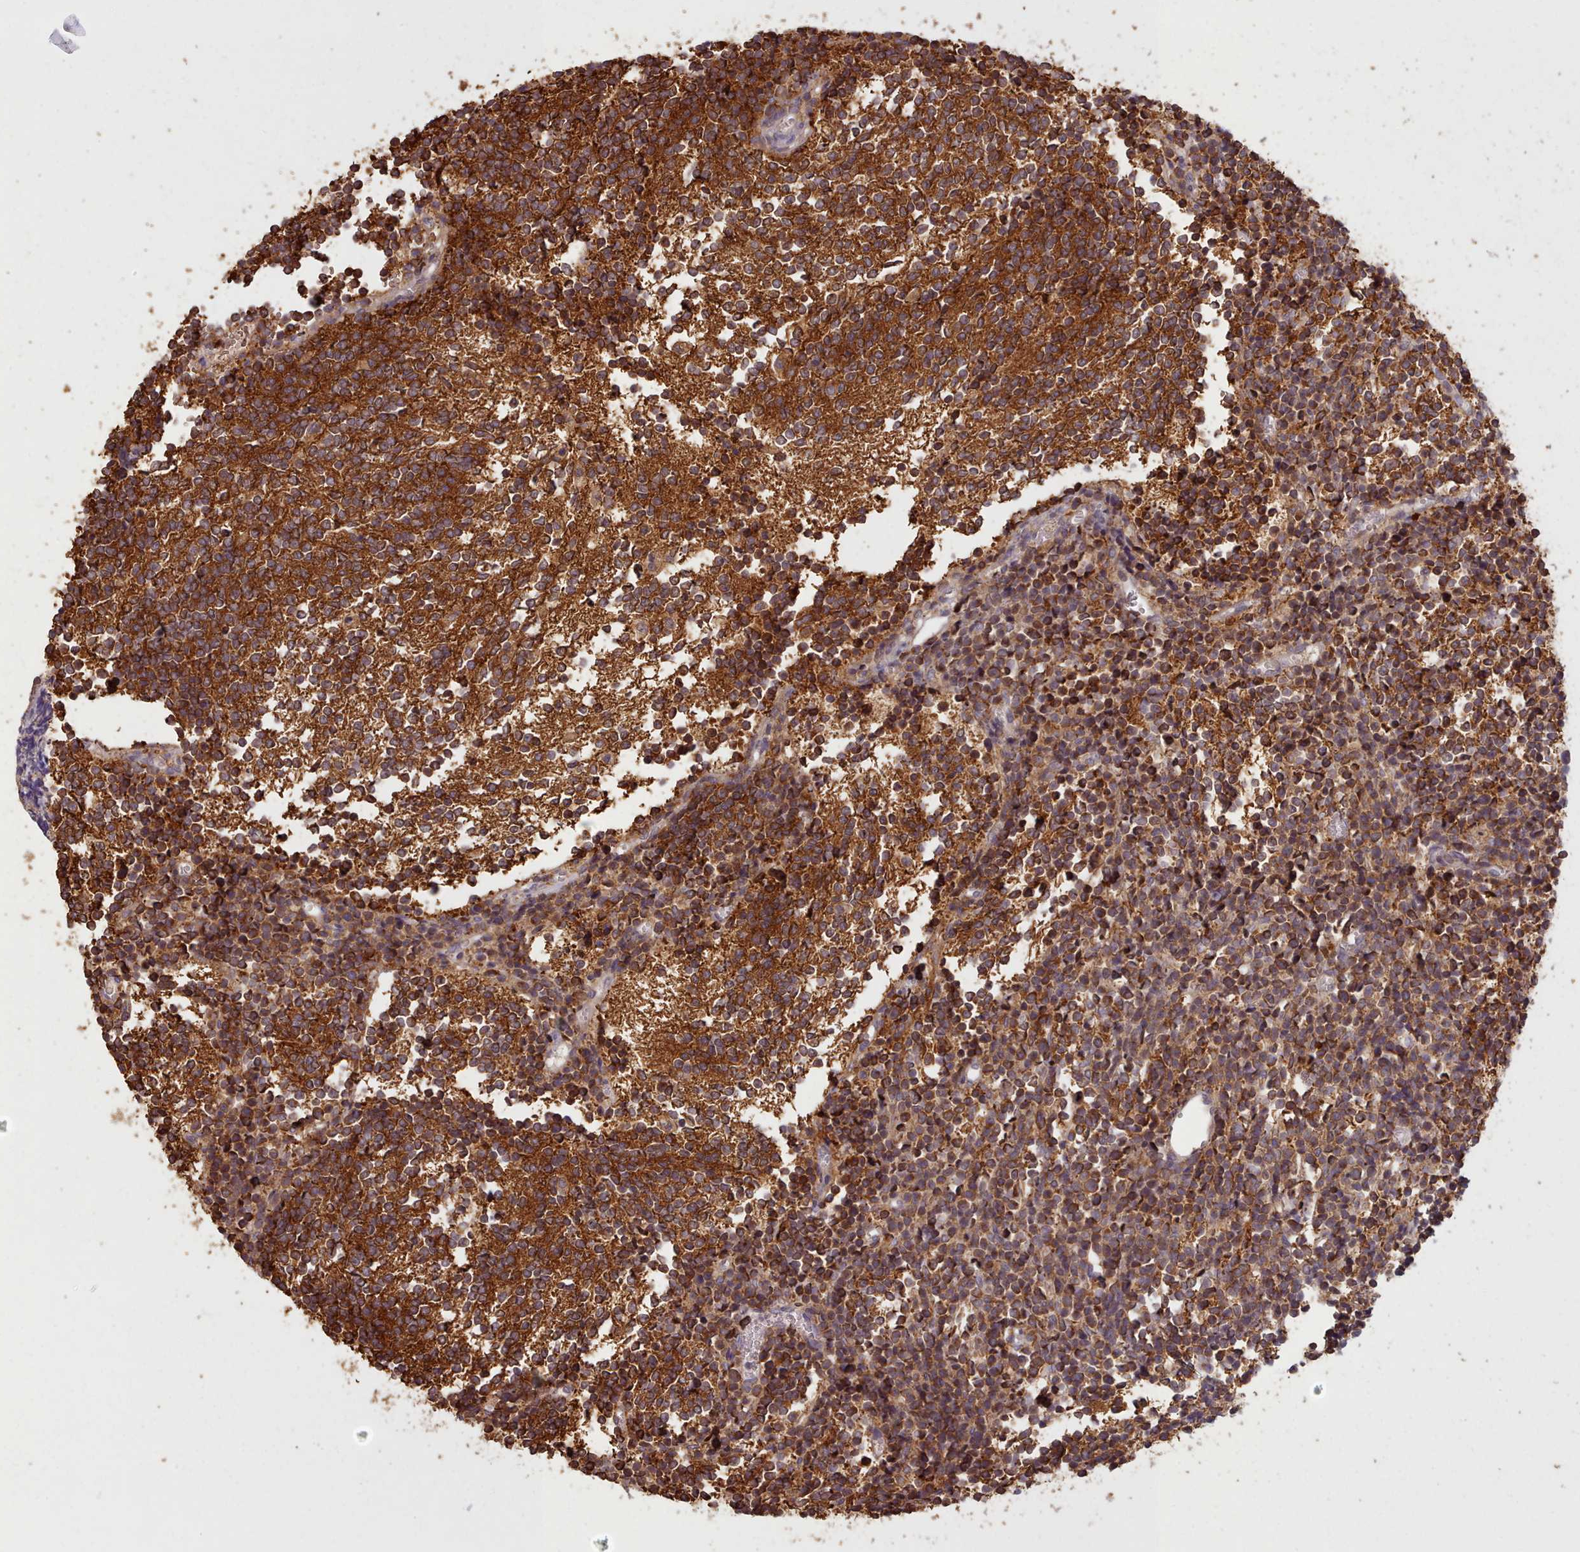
{"staining": {"intensity": "strong", "quantity": ">75%", "location": "cytoplasmic/membranous"}, "tissue": "glioma", "cell_type": "Tumor cells", "image_type": "cancer", "snomed": [{"axis": "morphology", "description": "Glioma, malignant, Low grade"}, {"axis": "topography", "description": "Brain"}], "caption": "Brown immunohistochemical staining in human malignant glioma (low-grade) exhibits strong cytoplasmic/membranous staining in about >75% of tumor cells.", "gene": "CRYBG1", "patient": {"sex": "female", "age": 1}}